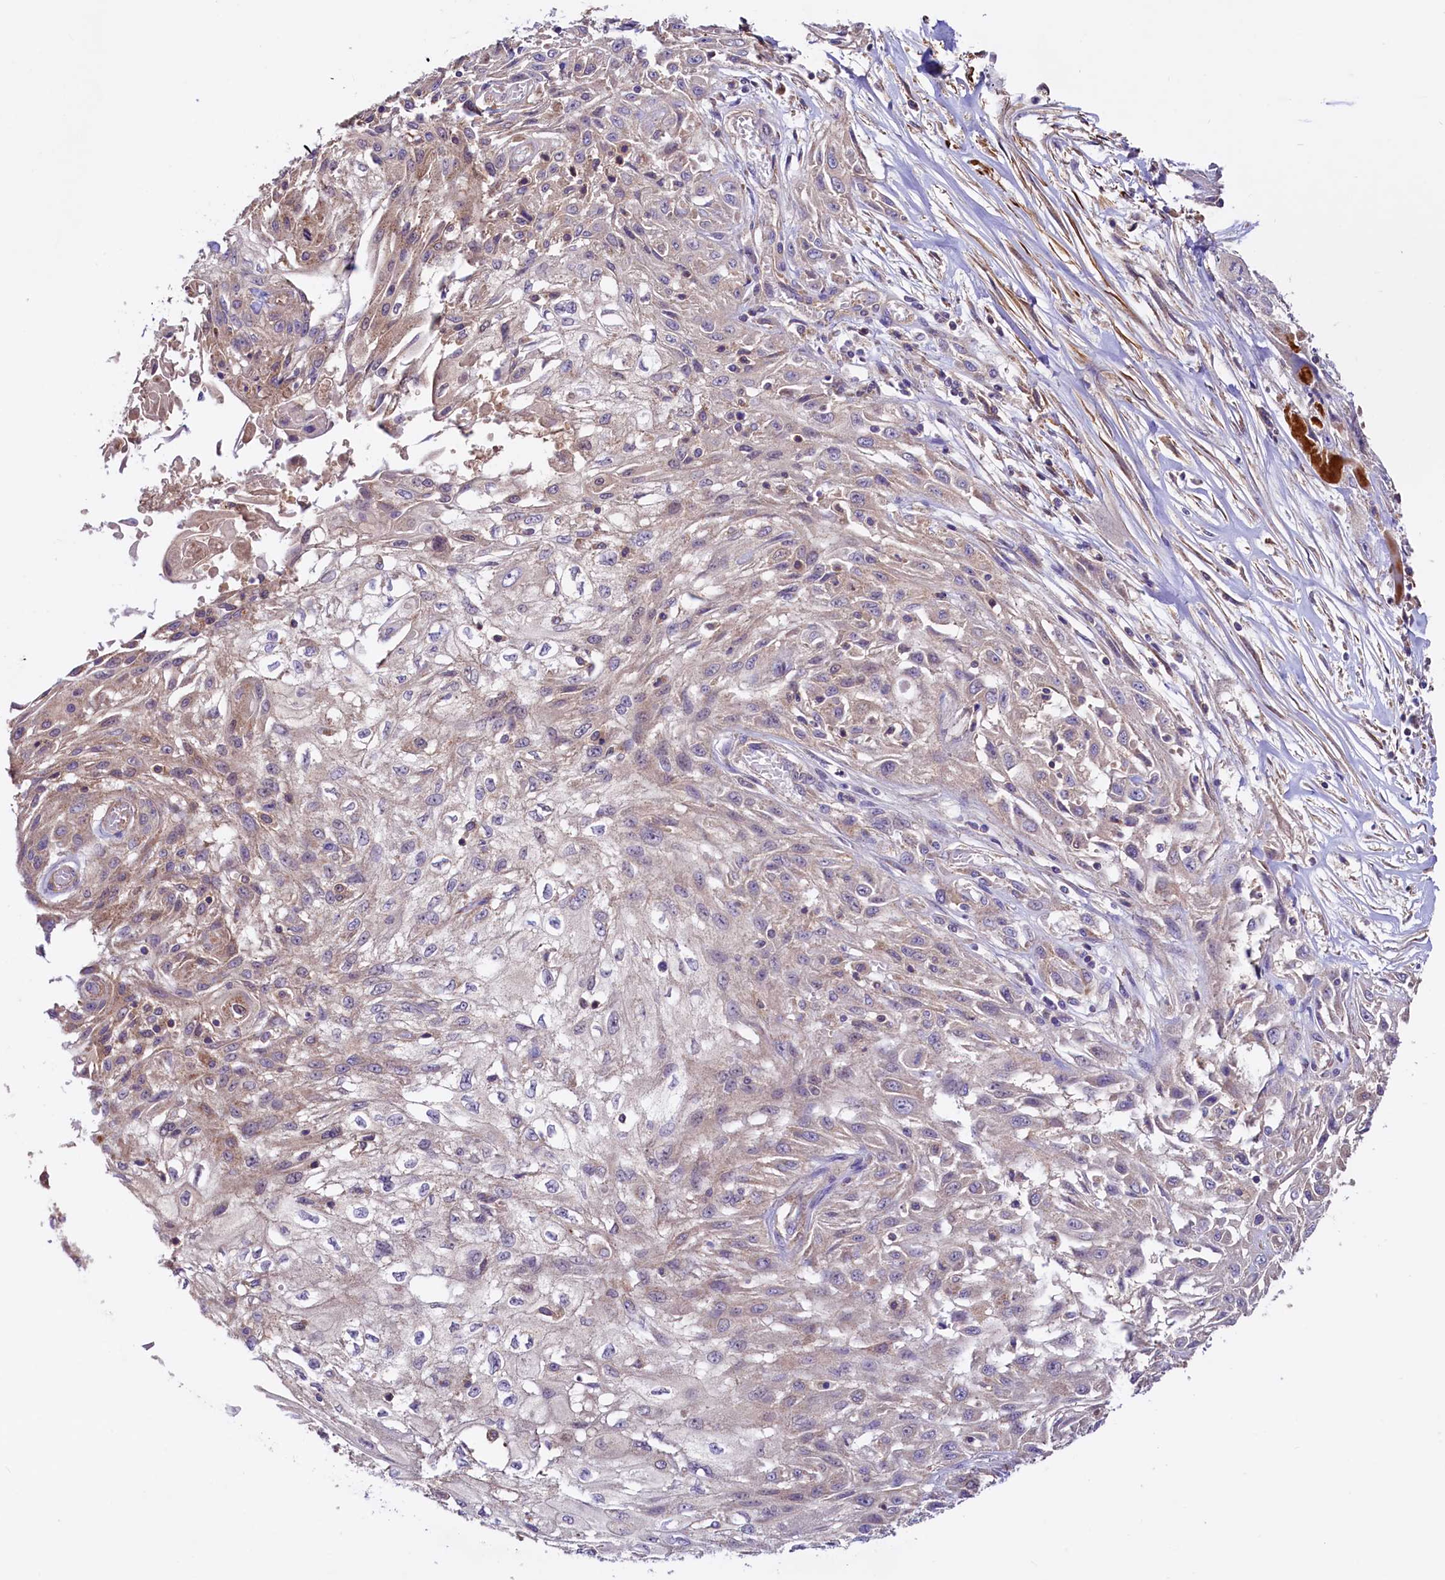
{"staining": {"intensity": "weak", "quantity": "<25%", "location": "cytoplasmic/membranous"}, "tissue": "skin cancer", "cell_type": "Tumor cells", "image_type": "cancer", "snomed": [{"axis": "morphology", "description": "Squamous cell carcinoma, NOS"}, {"axis": "morphology", "description": "Squamous cell carcinoma, metastatic, NOS"}, {"axis": "topography", "description": "Skin"}, {"axis": "topography", "description": "Lymph node"}], "caption": "Skin cancer was stained to show a protein in brown. There is no significant expression in tumor cells. Nuclei are stained in blue.", "gene": "CIAO3", "patient": {"sex": "male", "age": 75}}